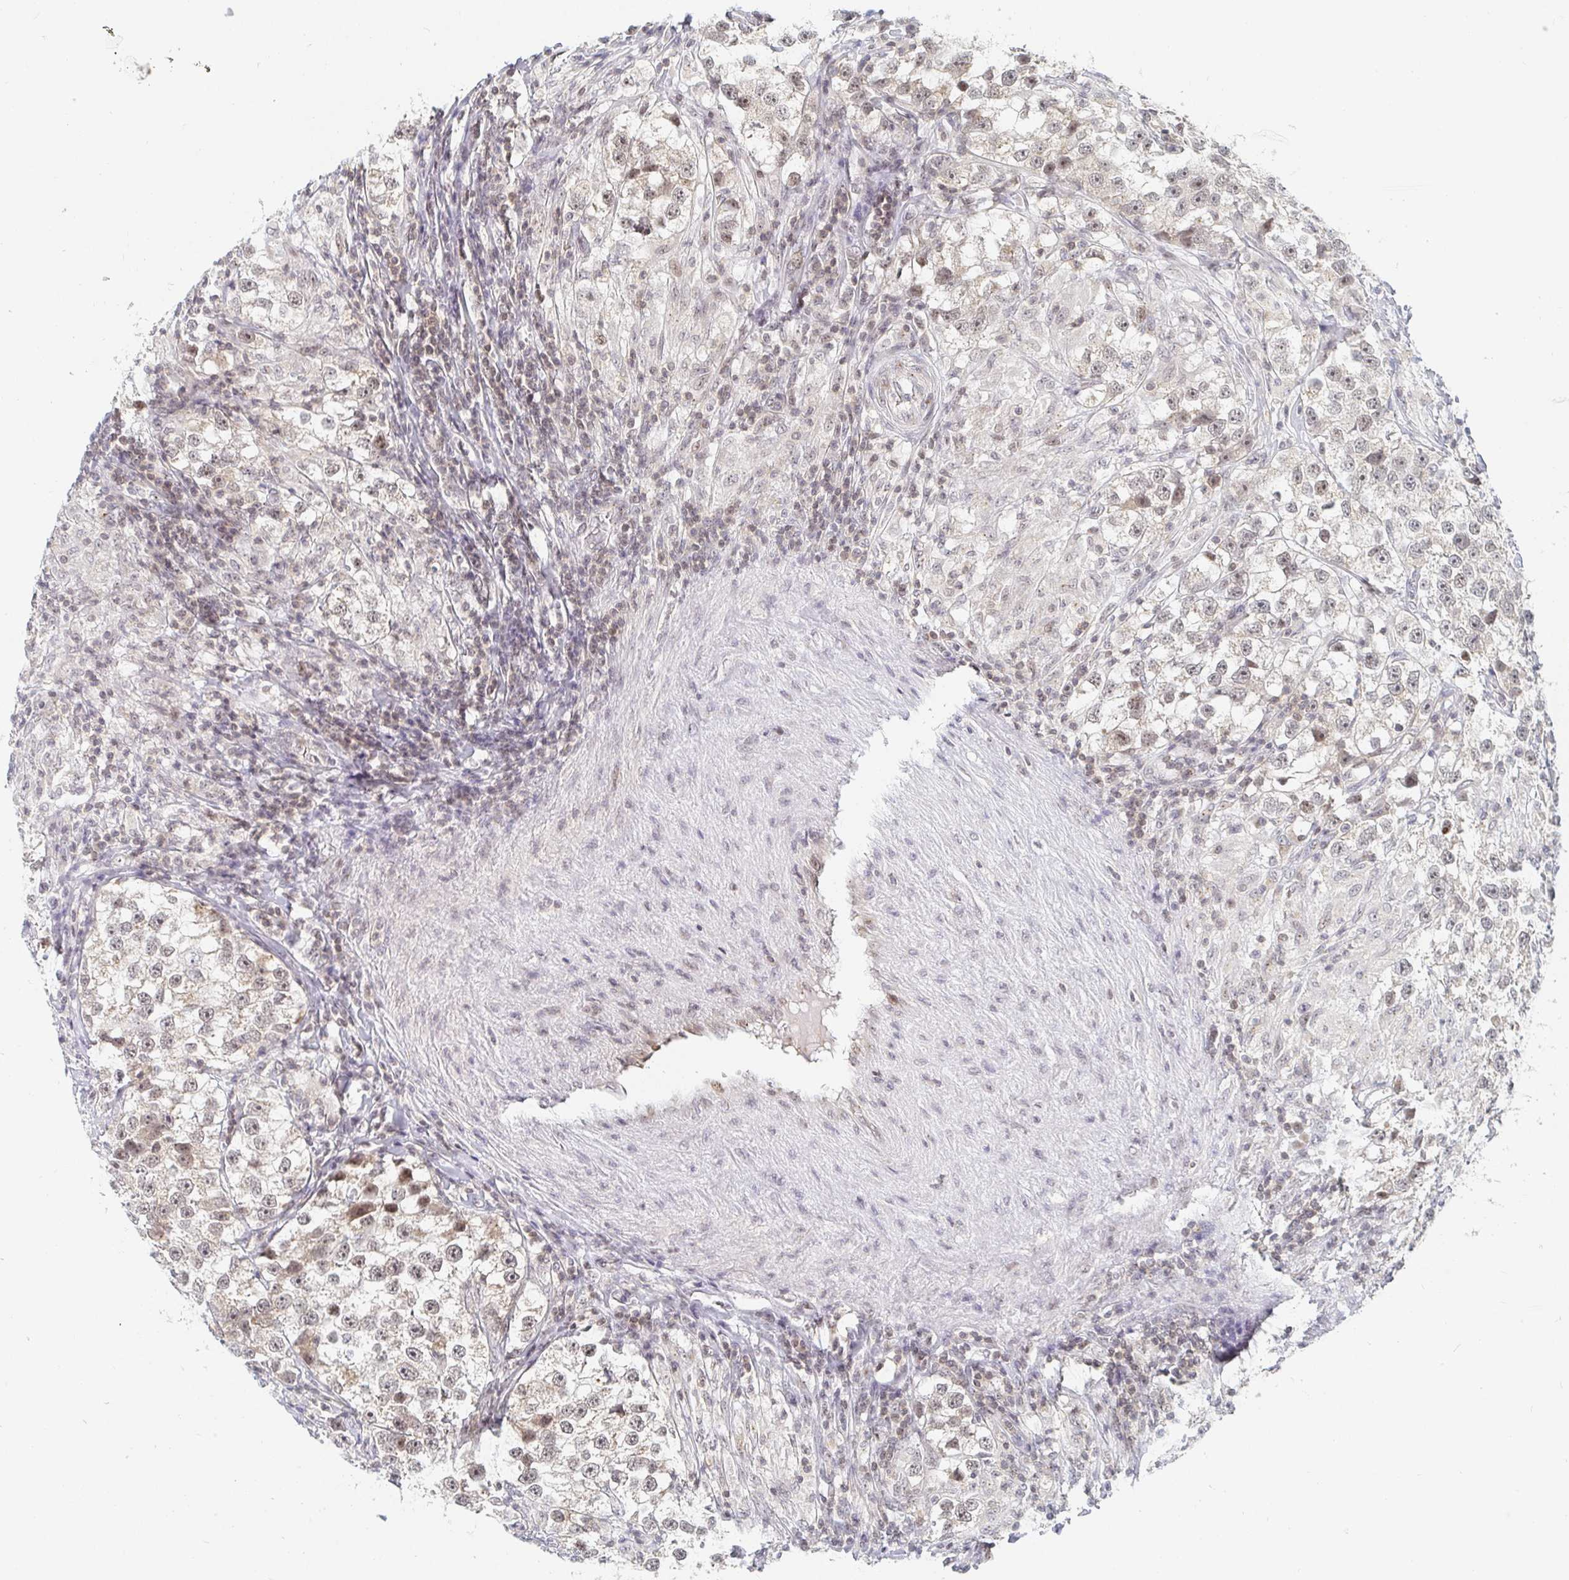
{"staining": {"intensity": "weak", "quantity": ">75%", "location": "nuclear"}, "tissue": "testis cancer", "cell_type": "Tumor cells", "image_type": "cancer", "snomed": [{"axis": "morphology", "description": "Seminoma, NOS"}, {"axis": "topography", "description": "Testis"}], "caption": "Immunohistochemical staining of testis seminoma displays low levels of weak nuclear positivity in approximately >75% of tumor cells. The protein is stained brown, and the nuclei are stained in blue (DAB IHC with brightfield microscopy, high magnification).", "gene": "CHD2", "patient": {"sex": "male", "age": 46}}